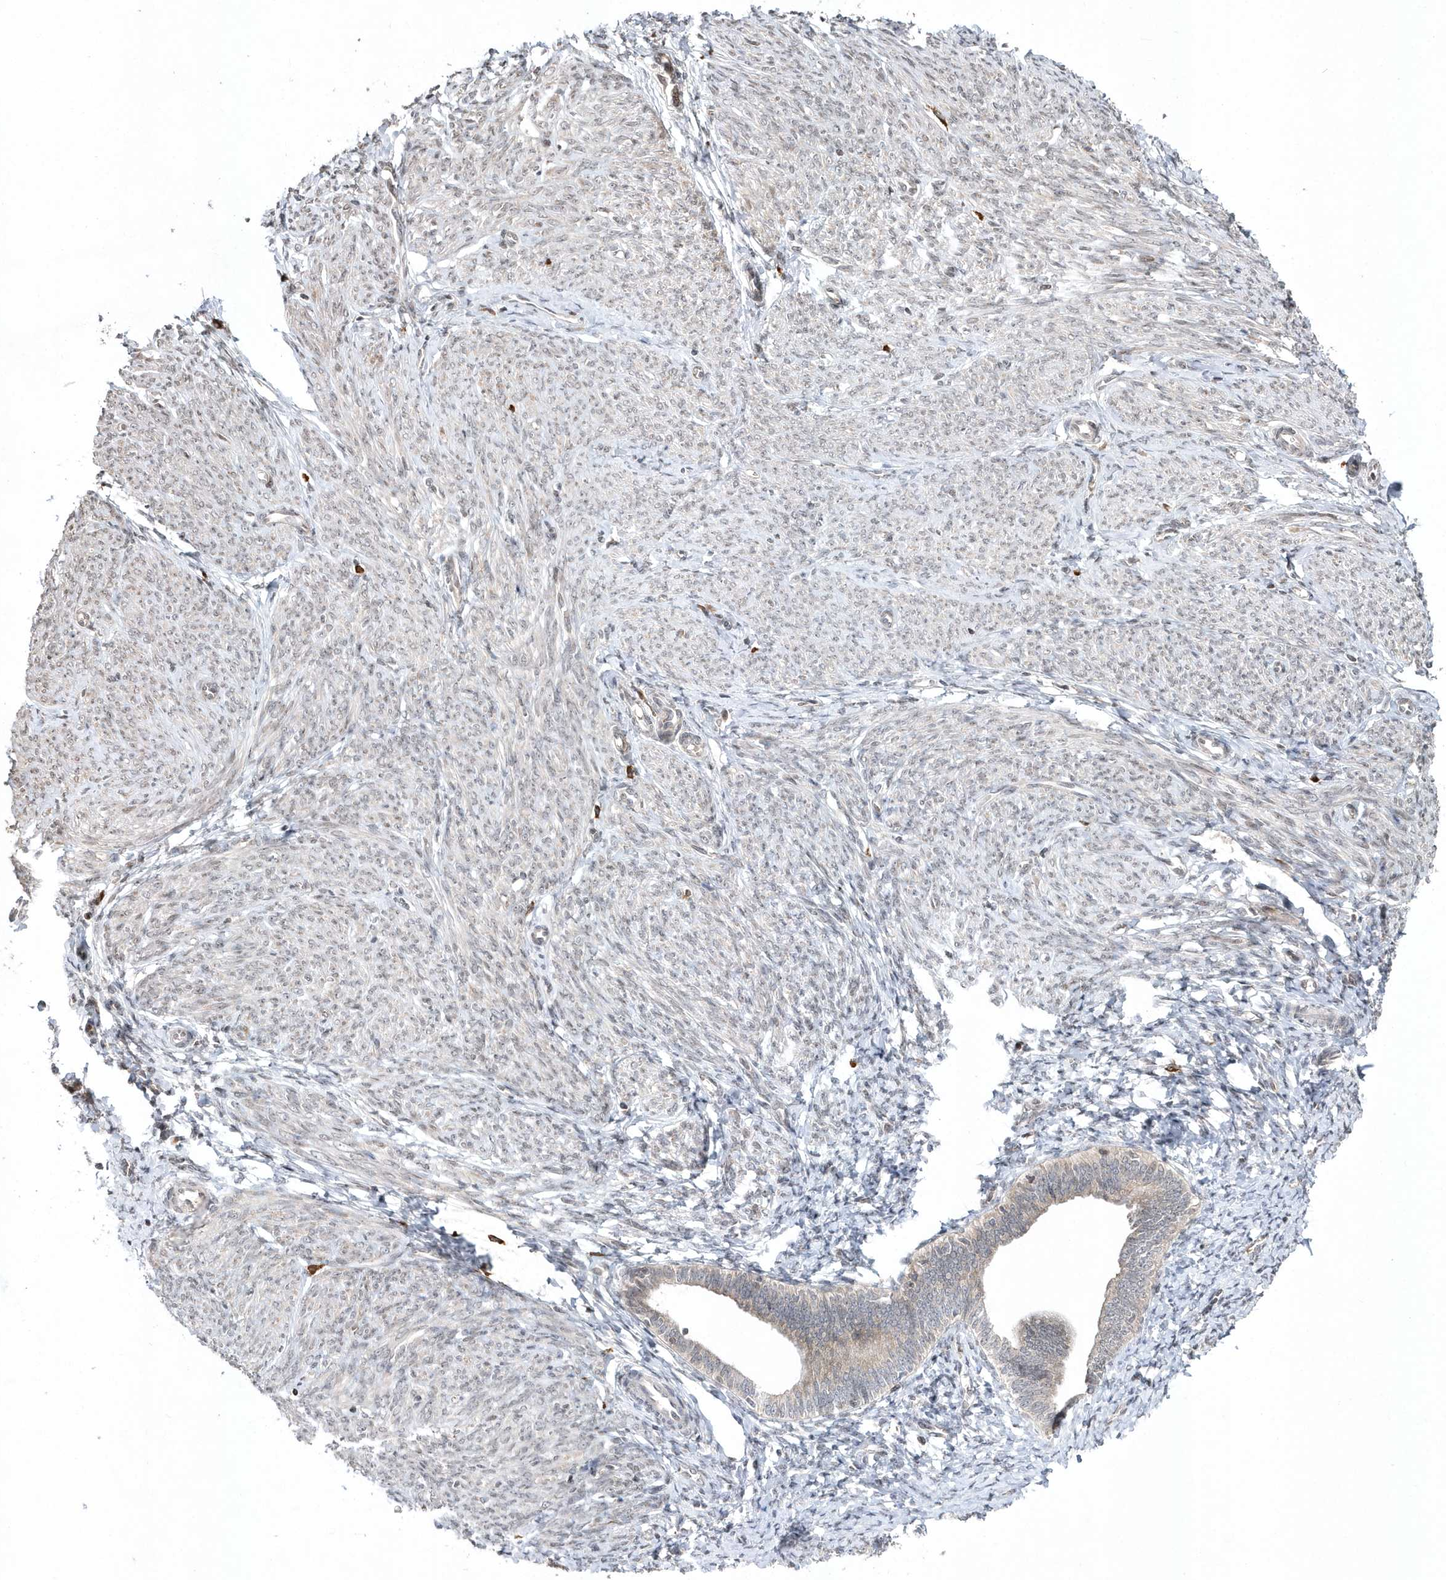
{"staining": {"intensity": "negative", "quantity": "none", "location": "none"}, "tissue": "endometrium", "cell_type": "Cells in endometrial stroma", "image_type": "normal", "snomed": [{"axis": "morphology", "description": "Normal tissue, NOS"}, {"axis": "topography", "description": "Endometrium"}], "caption": "Immunohistochemistry (IHC) image of benign endometrium: endometrium stained with DAB shows no significant protein expression in cells in endometrial stroma. (Stains: DAB (3,3'-diaminobenzidine) IHC with hematoxylin counter stain, Microscopy: brightfield microscopy at high magnification).", "gene": "EIF2B1", "patient": {"sex": "female", "age": 72}}